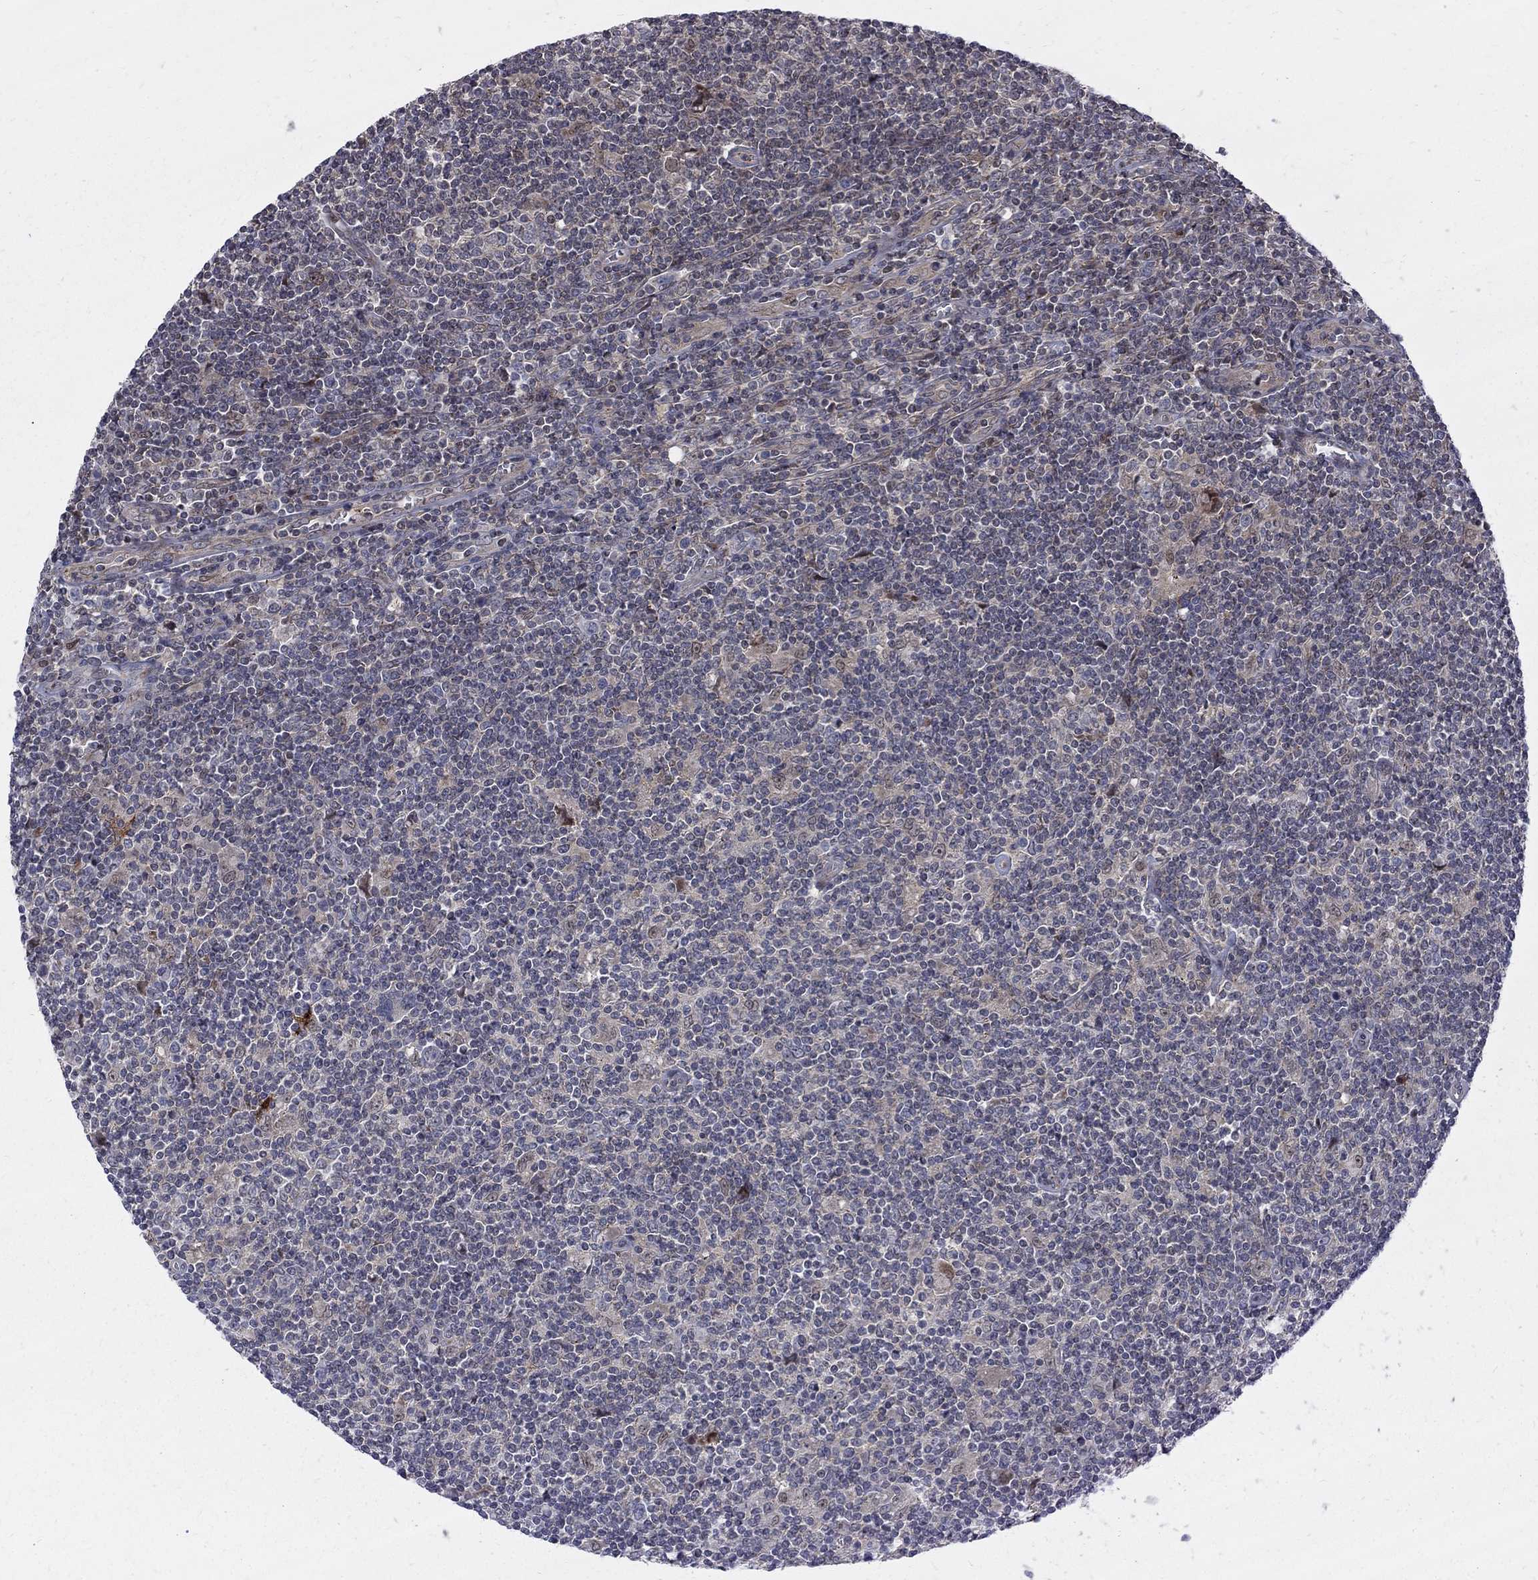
{"staining": {"intensity": "negative", "quantity": "none", "location": "none"}, "tissue": "lymphoma", "cell_type": "Tumor cells", "image_type": "cancer", "snomed": [{"axis": "morphology", "description": "Hodgkin's disease, NOS"}, {"axis": "topography", "description": "Lymph node"}], "caption": "This is a image of immunohistochemistry (IHC) staining of Hodgkin's disease, which shows no positivity in tumor cells.", "gene": "WDR19", "patient": {"sex": "male", "age": 40}}